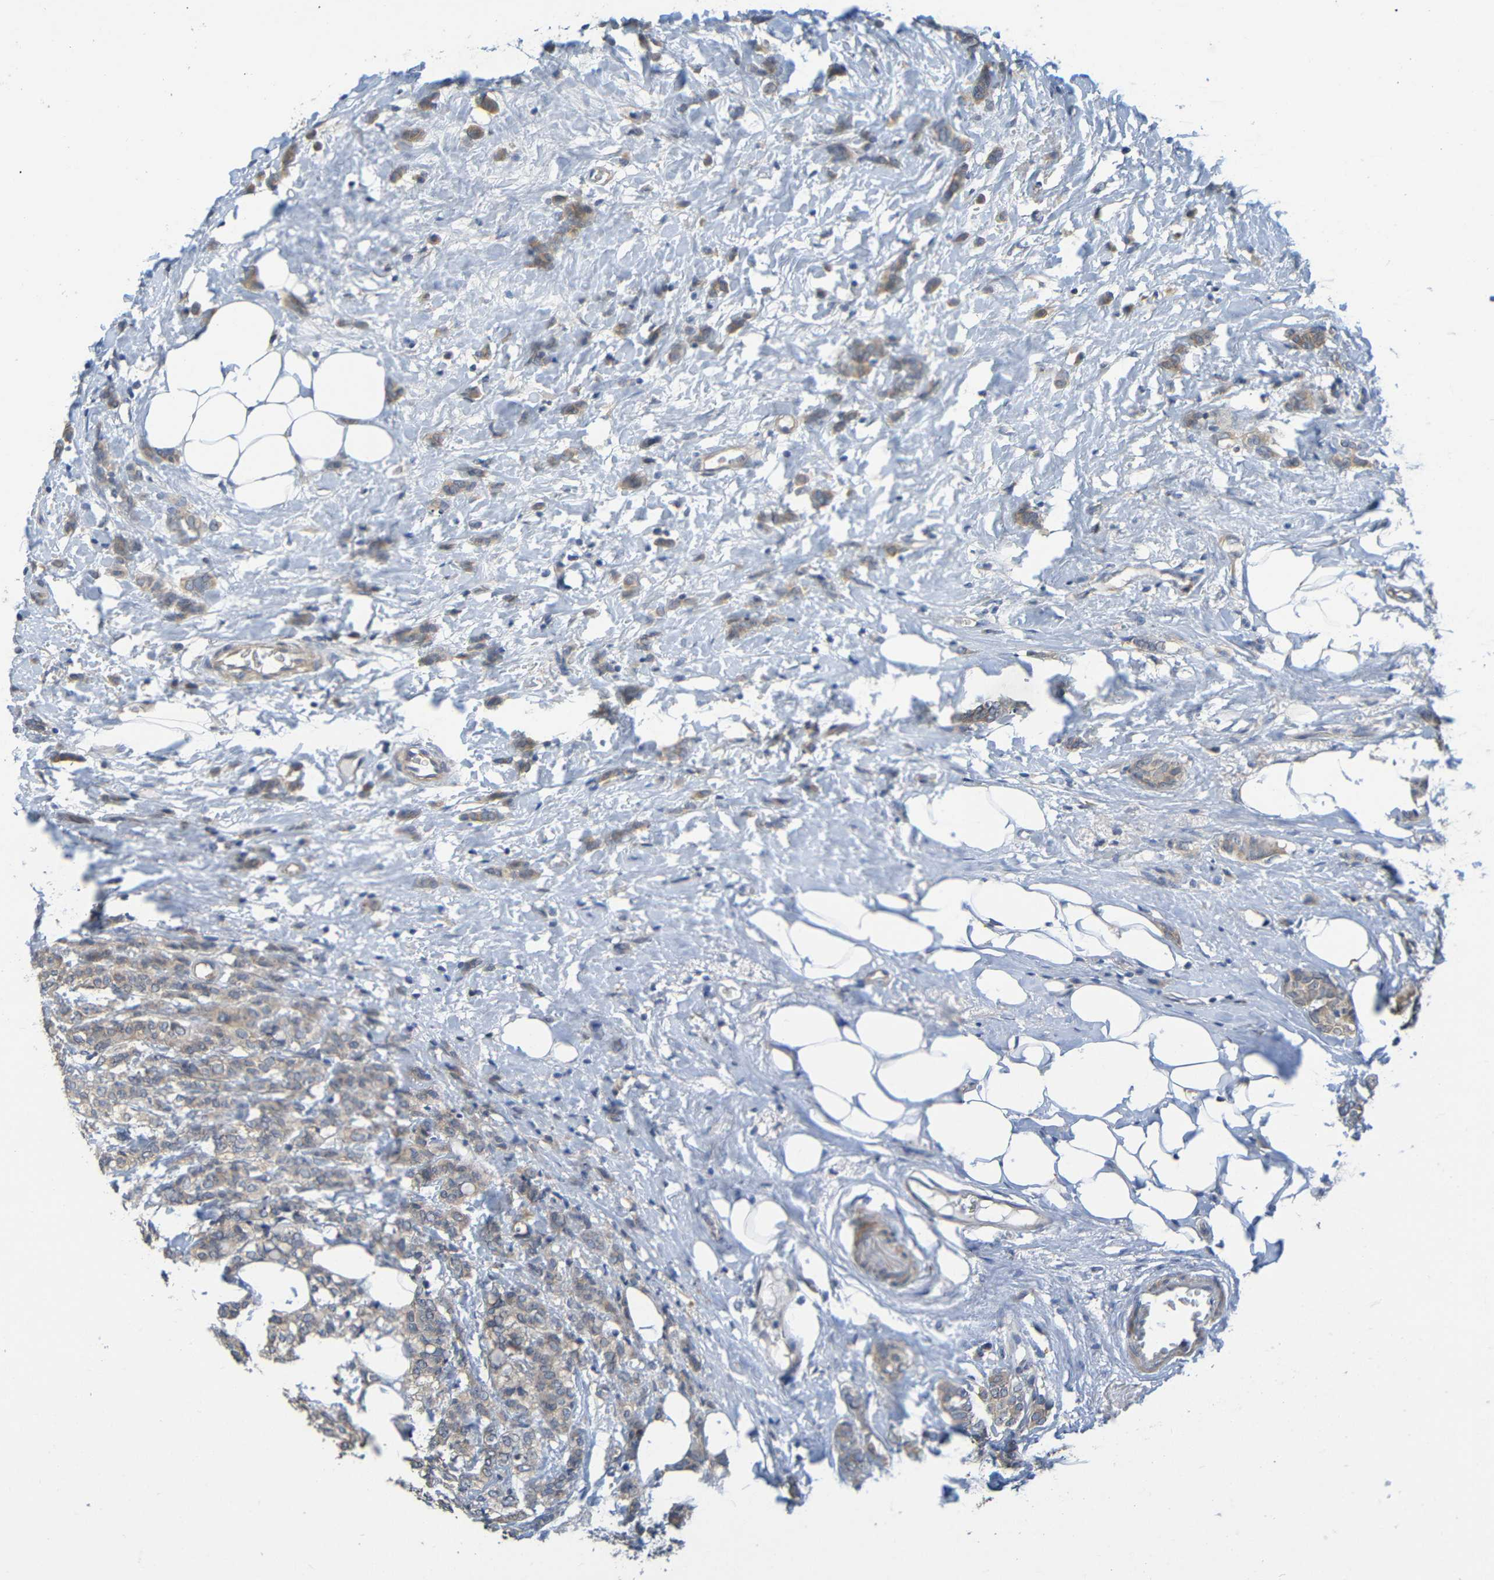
{"staining": {"intensity": "weak", "quantity": ">75%", "location": "cytoplasmic/membranous"}, "tissue": "breast cancer", "cell_type": "Tumor cells", "image_type": "cancer", "snomed": [{"axis": "morphology", "description": "Lobular carcinoma"}, {"axis": "topography", "description": "Breast"}], "caption": "Breast cancer stained with DAB (3,3'-diaminobenzidine) immunohistochemistry (IHC) reveals low levels of weak cytoplasmic/membranous expression in about >75% of tumor cells.", "gene": "CYP4F2", "patient": {"sex": "female", "age": 60}}